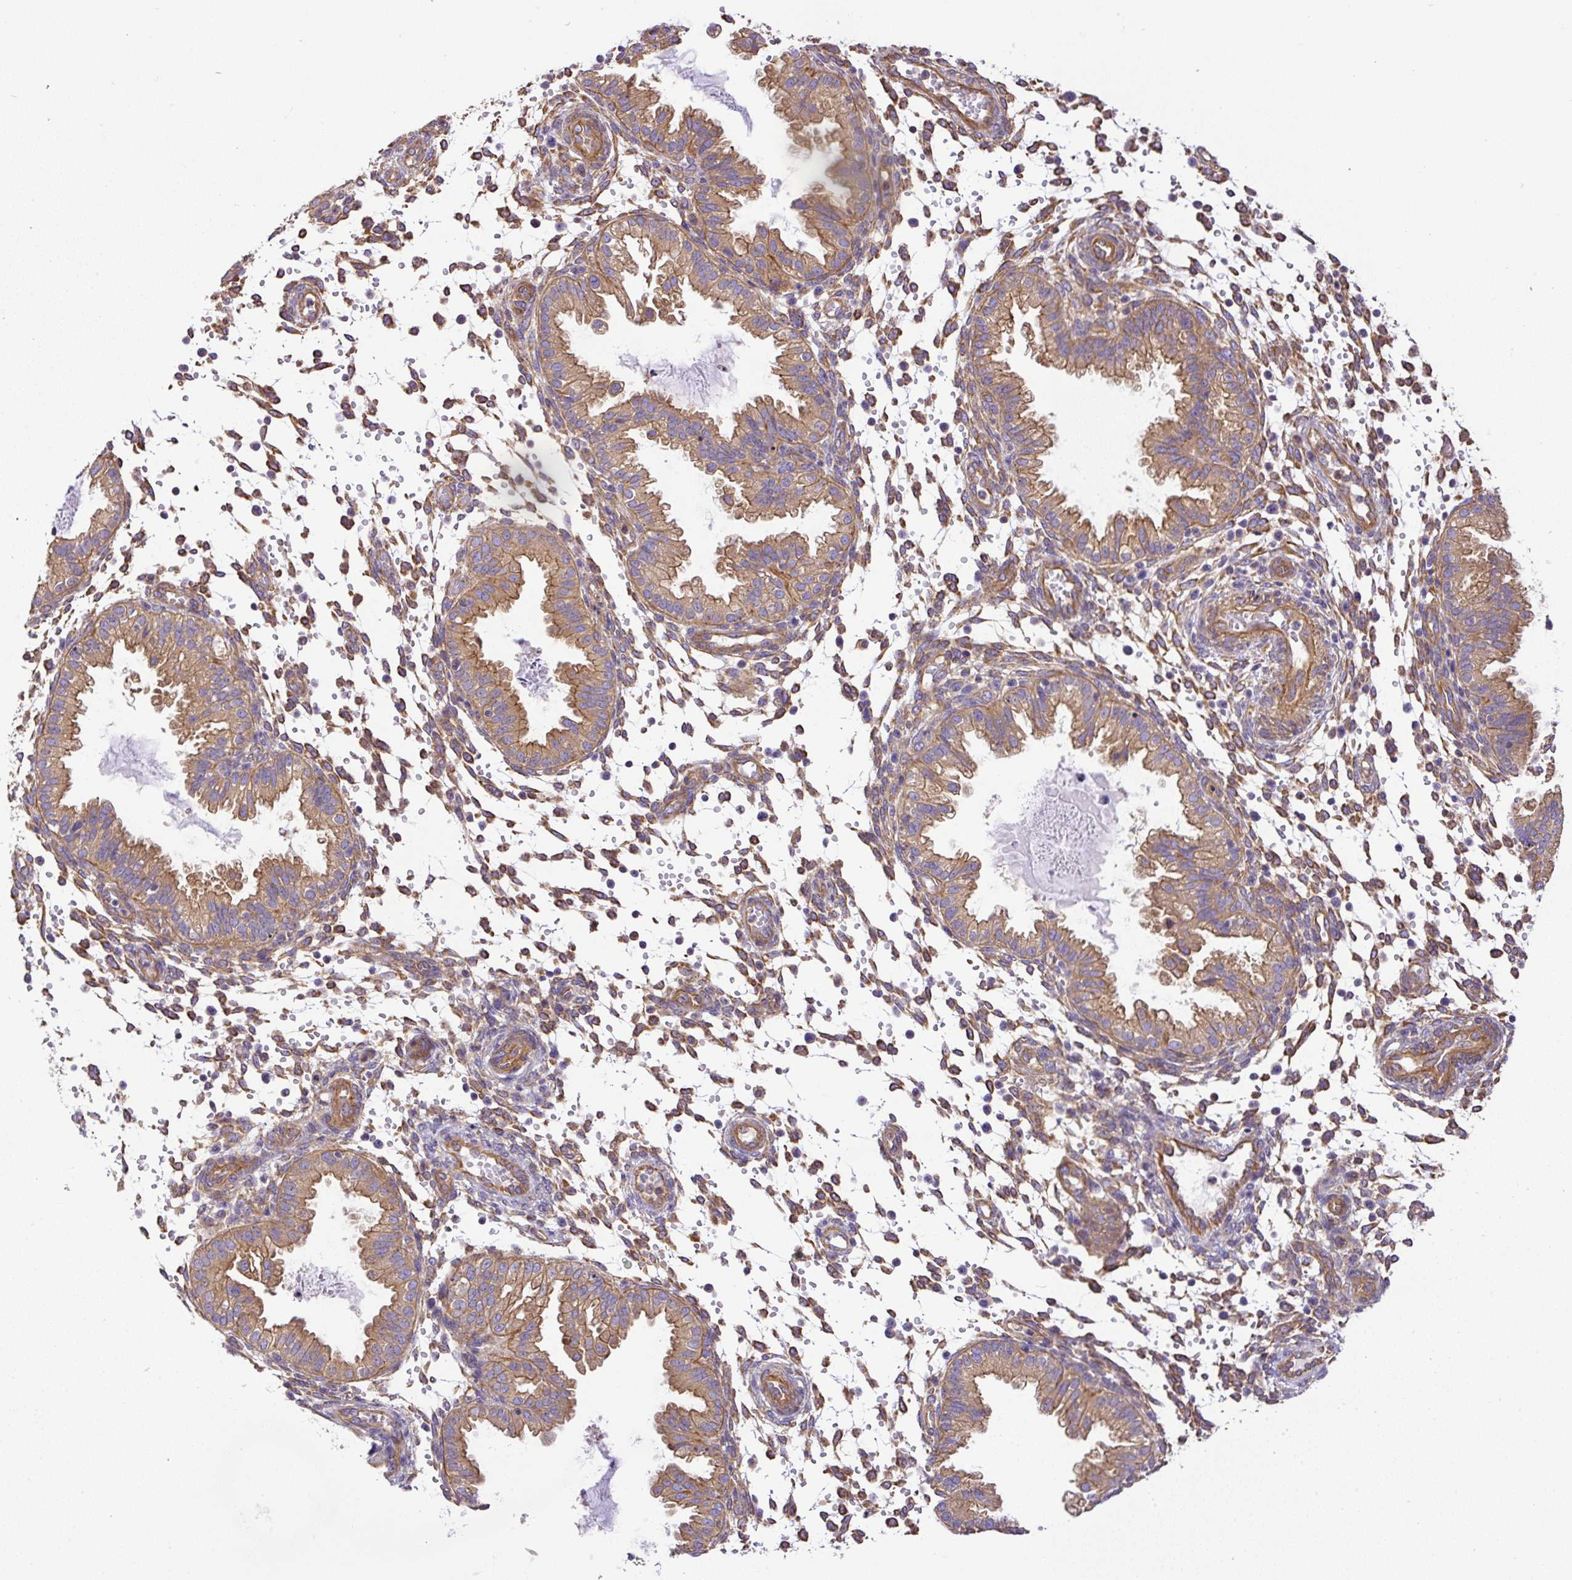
{"staining": {"intensity": "moderate", "quantity": "25%-75%", "location": "cytoplasmic/membranous"}, "tissue": "endometrium", "cell_type": "Cells in endometrial stroma", "image_type": "normal", "snomed": [{"axis": "morphology", "description": "Normal tissue, NOS"}, {"axis": "topography", "description": "Endometrium"}], "caption": "A micrograph showing moderate cytoplasmic/membranous staining in about 25%-75% of cells in endometrial stroma in unremarkable endometrium, as visualized by brown immunohistochemical staining.", "gene": "DCTN1", "patient": {"sex": "female", "age": 33}}